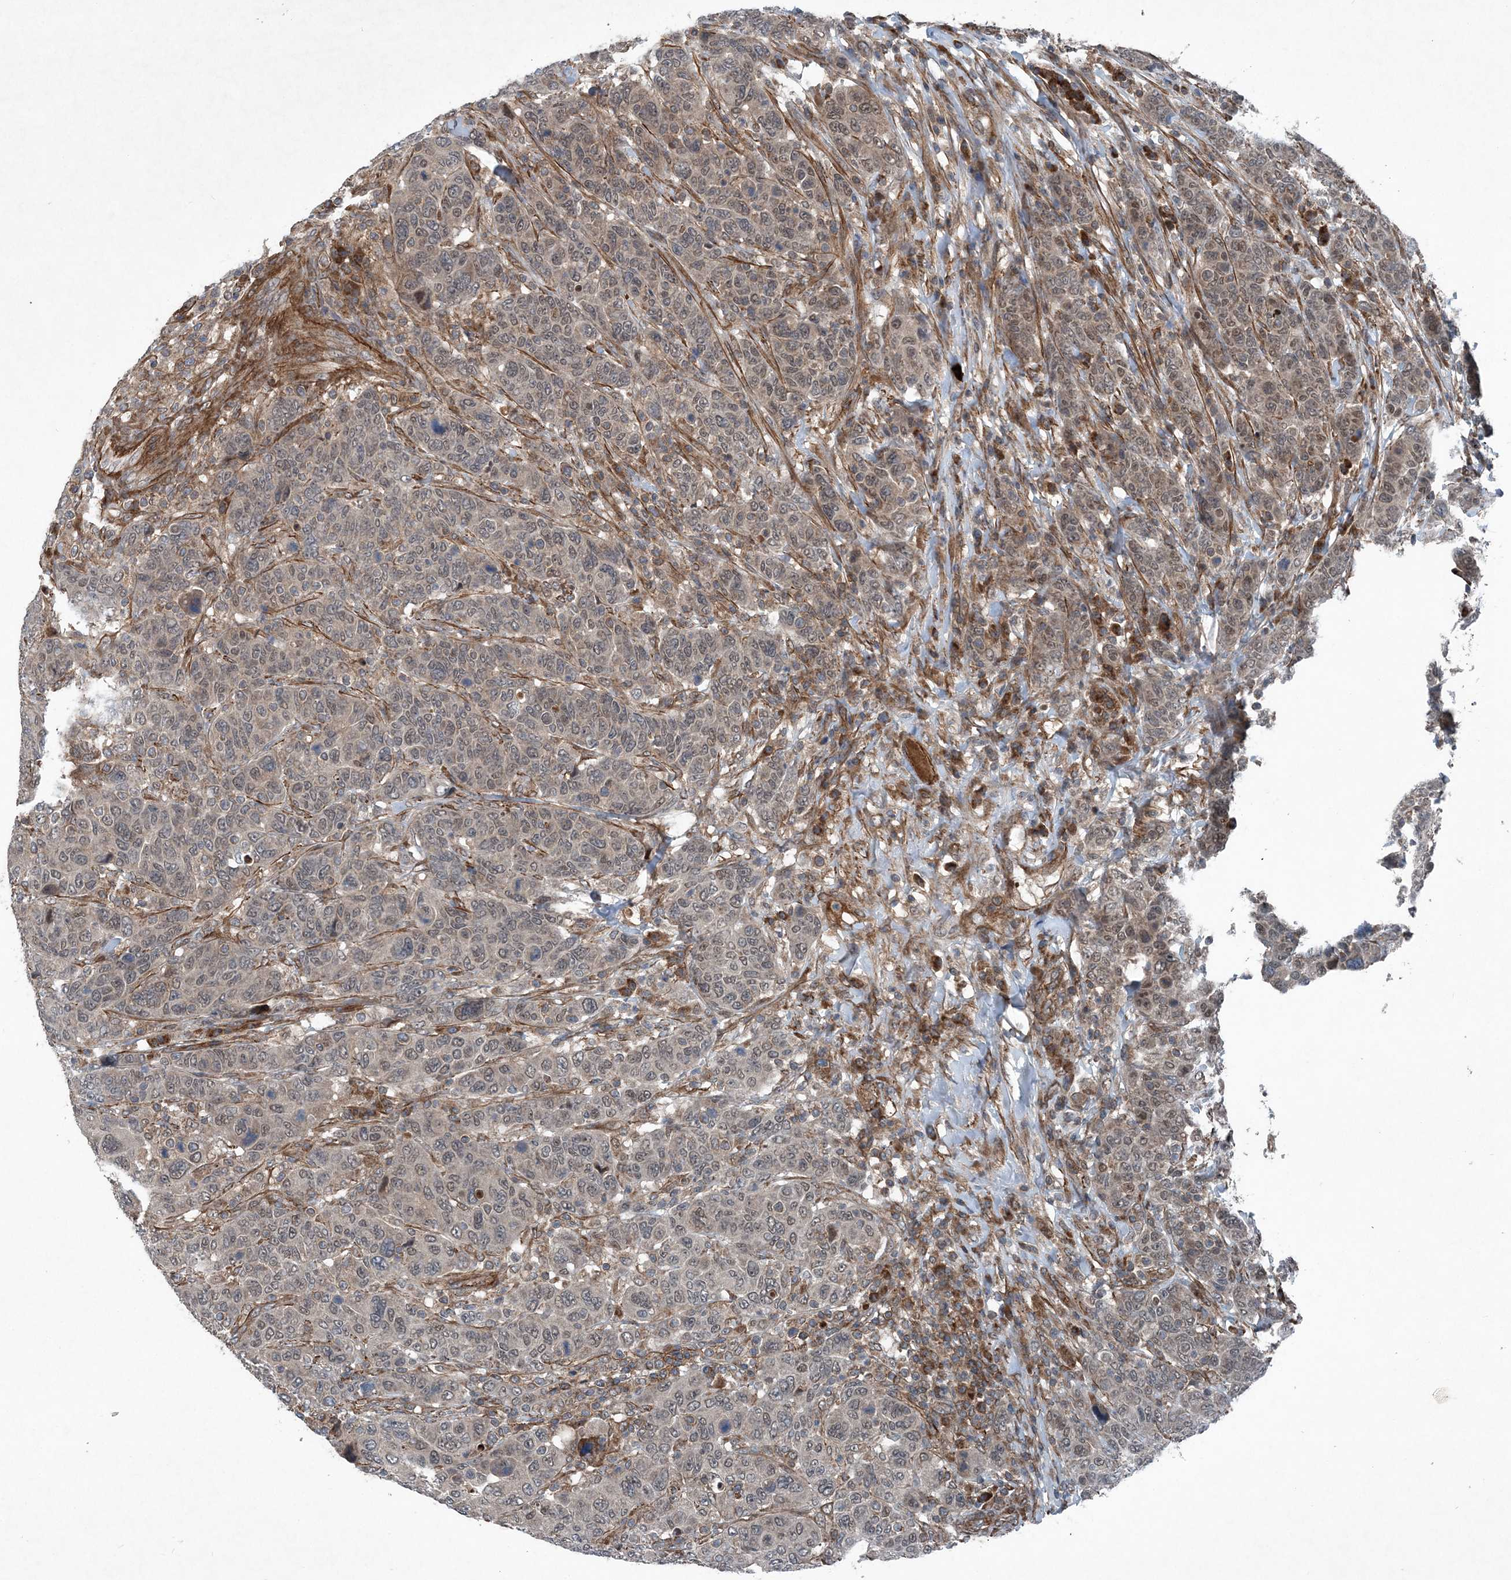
{"staining": {"intensity": "weak", "quantity": "25%-75%", "location": "cytoplasmic/membranous,nuclear"}, "tissue": "breast cancer", "cell_type": "Tumor cells", "image_type": "cancer", "snomed": [{"axis": "morphology", "description": "Duct carcinoma"}, {"axis": "topography", "description": "Breast"}], "caption": "The histopathology image reveals immunohistochemical staining of breast cancer (intraductal carcinoma). There is weak cytoplasmic/membranous and nuclear expression is identified in about 25%-75% of tumor cells. (IHC, brightfield microscopy, high magnification).", "gene": "NDUFA2", "patient": {"sex": "female", "age": 37}}